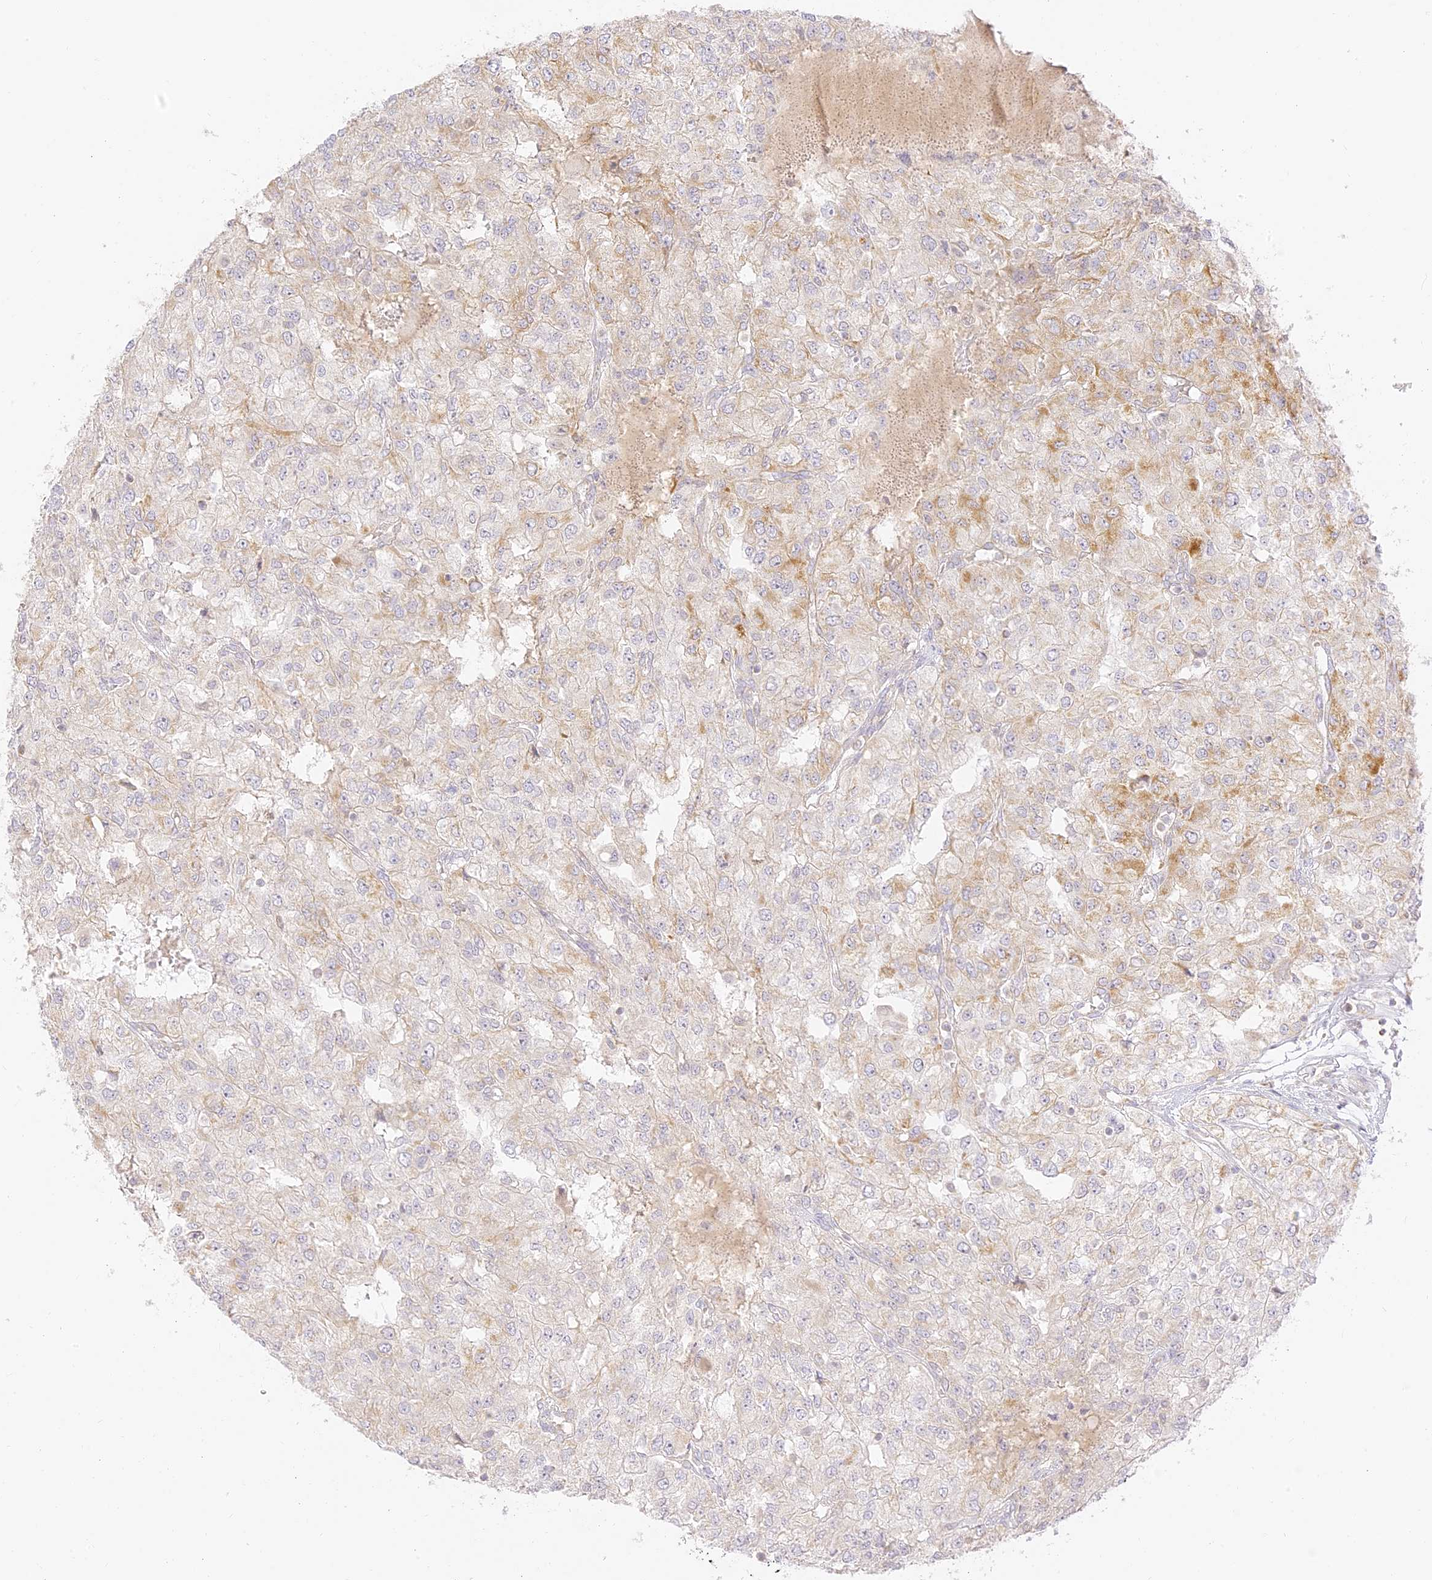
{"staining": {"intensity": "weak", "quantity": "<25%", "location": "cytoplasmic/membranous"}, "tissue": "renal cancer", "cell_type": "Tumor cells", "image_type": "cancer", "snomed": [{"axis": "morphology", "description": "Adenocarcinoma, NOS"}, {"axis": "topography", "description": "Kidney"}], "caption": "An immunohistochemistry micrograph of renal cancer is shown. There is no staining in tumor cells of renal cancer.", "gene": "LRRC15", "patient": {"sex": "female", "age": 54}}